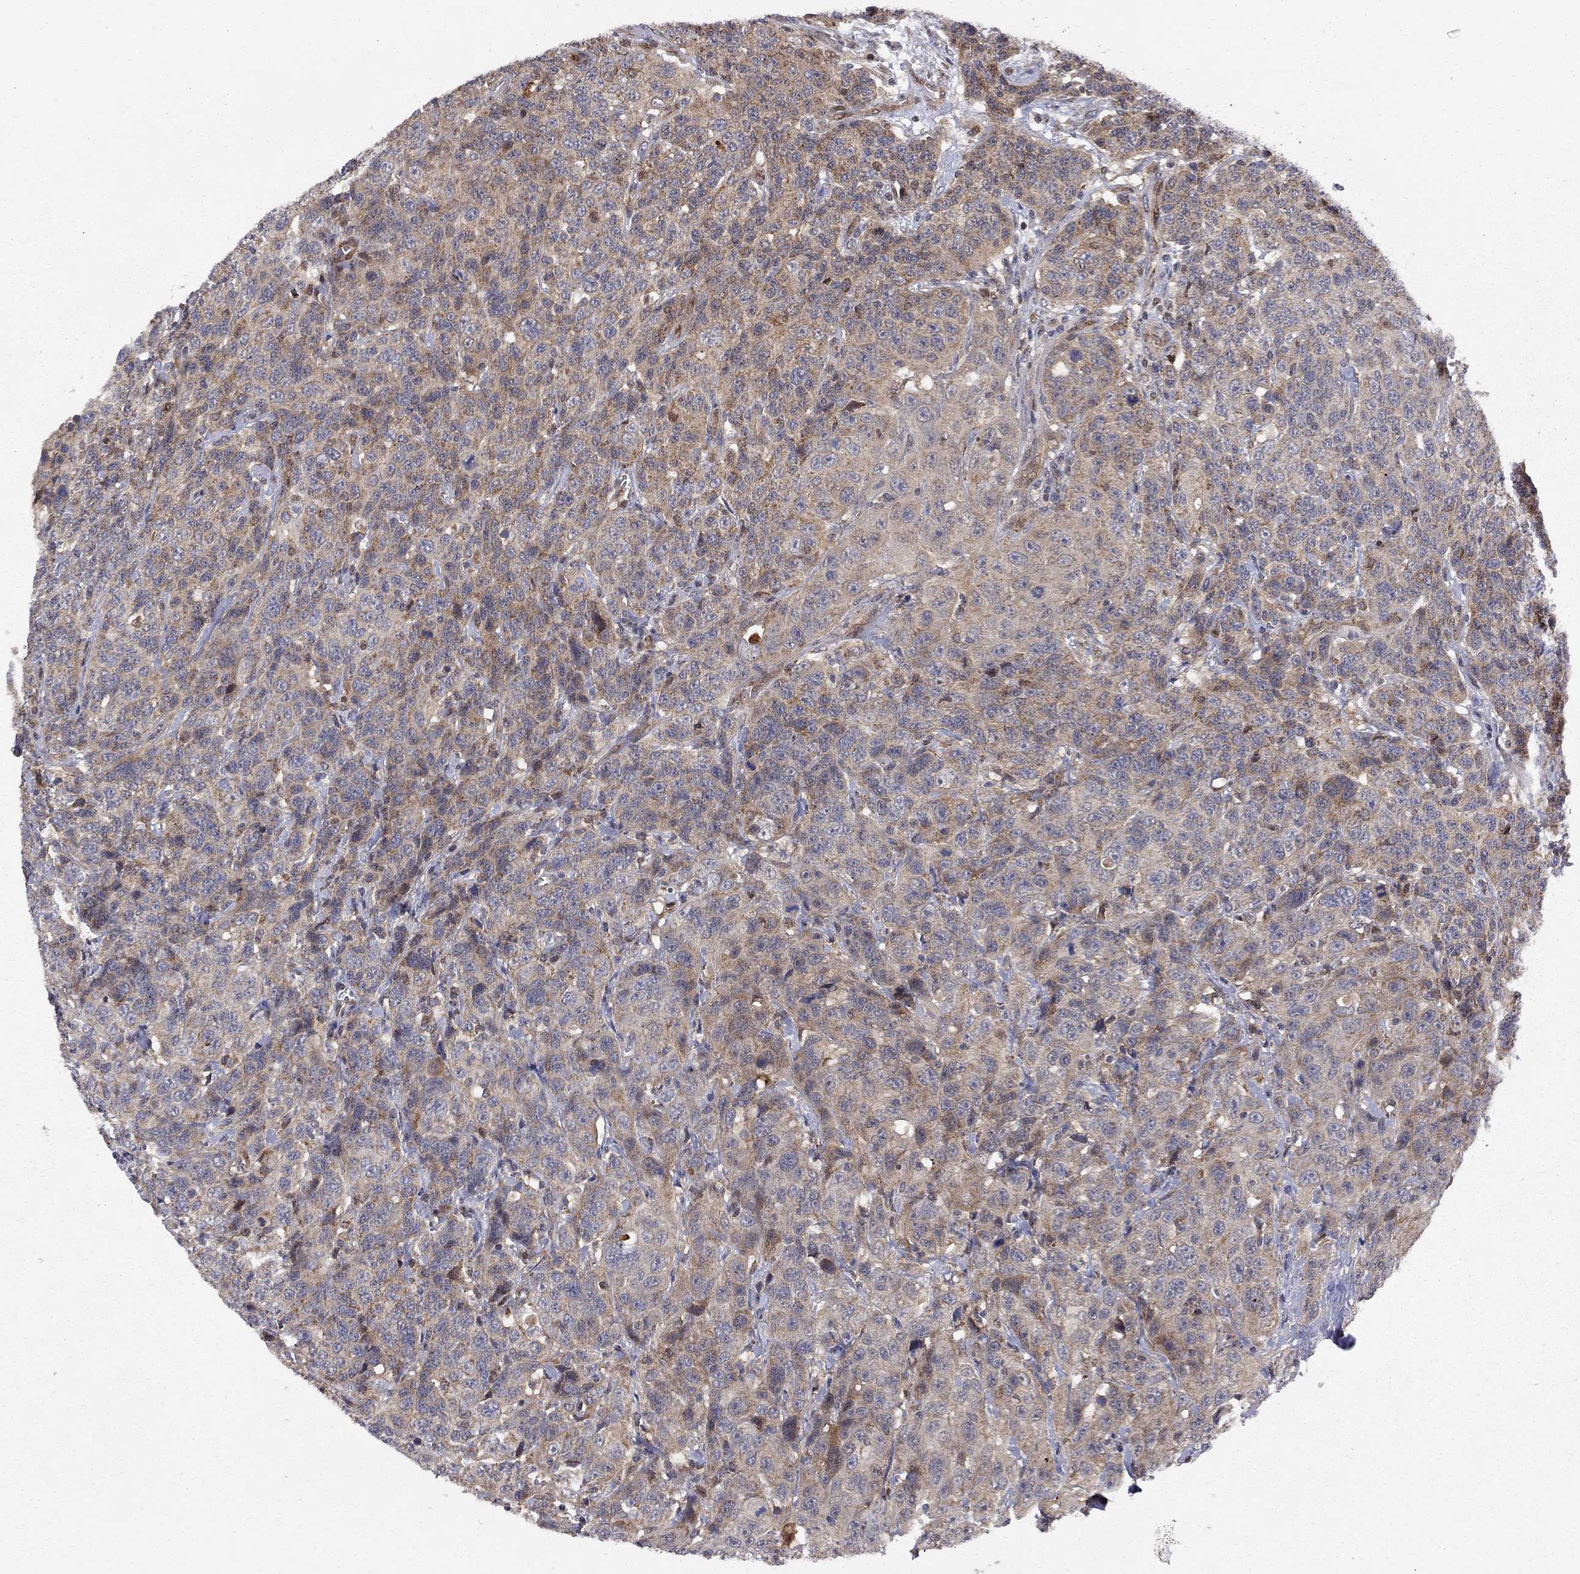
{"staining": {"intensity": "moderate", "quantity": "25%-75%", "location": "cytoplasmic/membranous"}, "tissue": "urothelial cancer", "cell_type": "Tumor cells", "image_type": "cancer", "snomed": [{"axis": "morphology", "description": "Urothelial carcinoma, NOS"}, {"axis": "morphology", "description": "Urothelial carcinoma, High grade"}, {"axis": "topography", "description": "Urinary bladder"}], "caption": "DAB immunohistochemical staining of human high-grade urothelial carcinoma displays moderate cytoplasmic/membranous protein expression in approximately 25%-75% of tumor cells.", "gene": "ELOB", "patient": {"sex": "female", "age": 73}}